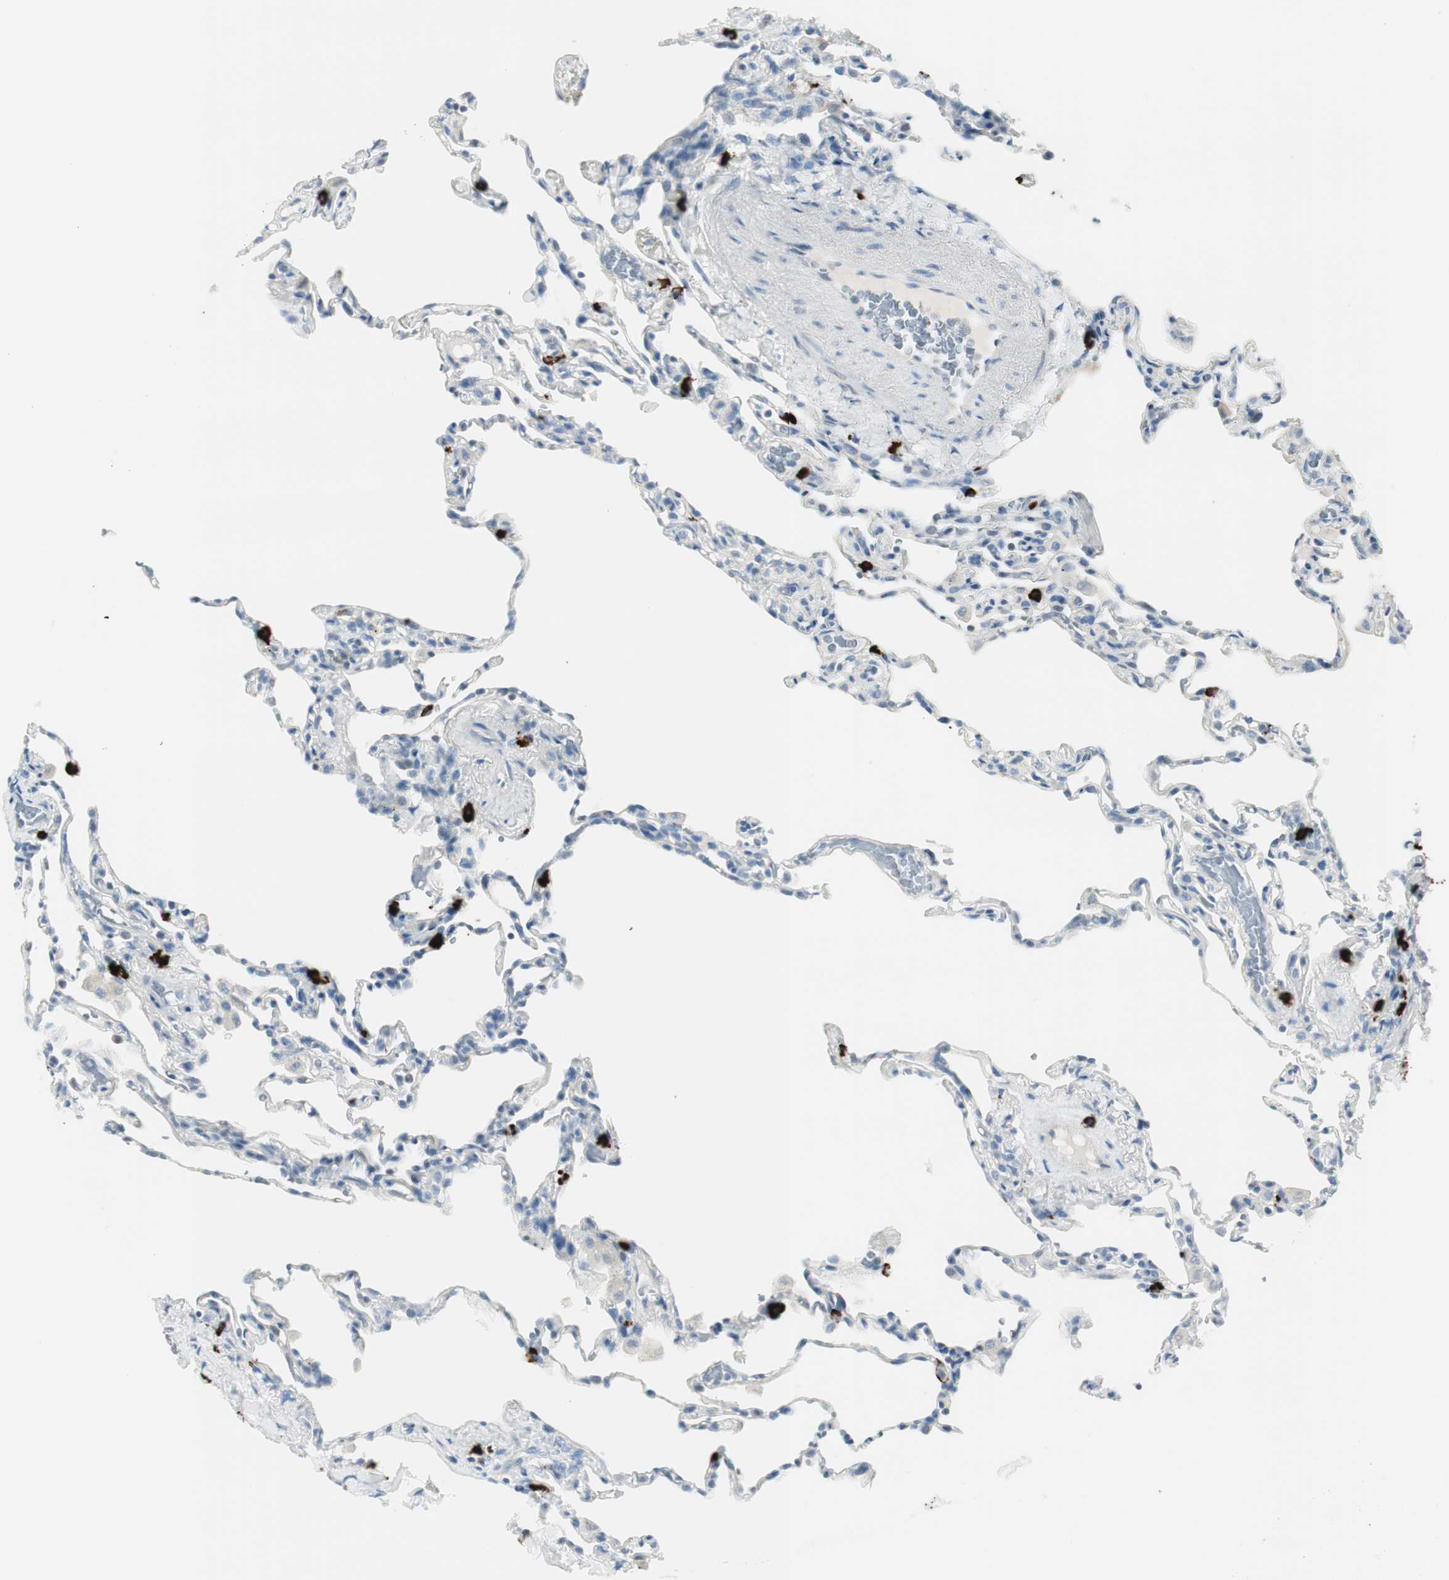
{"staining": {"intensity": "negative", "quantity": "none", "location": "none"}, "tissue": "lung", "cell_type": "Alveolar cells", "image_type": "normal", "snomed": [{"axis": "morphology", "description": "Normal tissue, NOS"}, {"axis": "topography", "description": "Lung"}], "caption": "Micrograph shows no protein positivity in alveolar cells of normal lung.", "gene": "DLG4", "patient": {"sex": "male", "age": 59}}